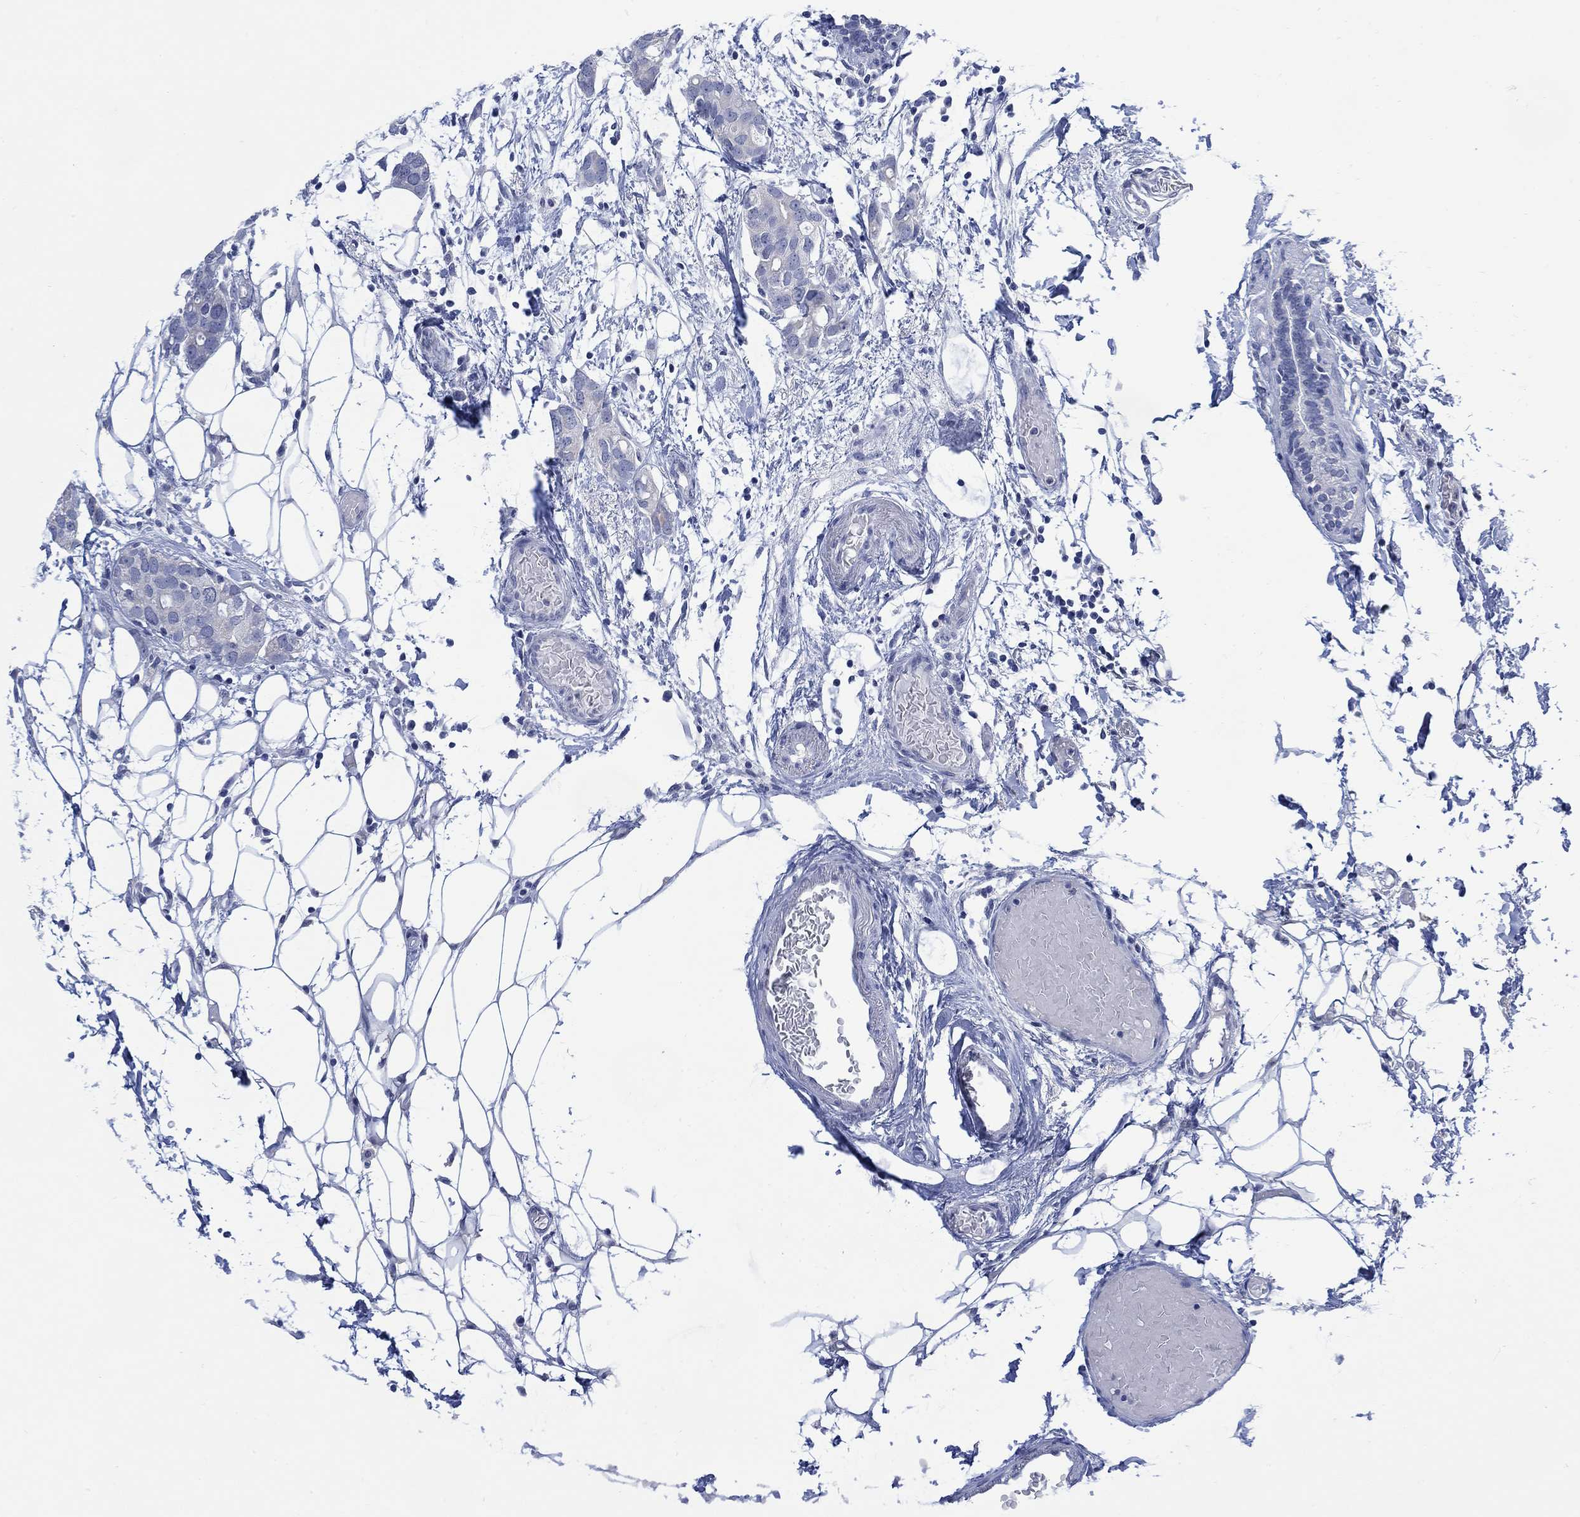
{"staining": {"intensity": "negative", "quantity": "none", "location": "none"}, "tissue": "breast cancer", "cell_type": "Tumor cells", "image_type": "cancer", "snomed": [{"axis": "morphology", "description": "Duct carcinoma"}, {"axis": "topography", "description": "Breast"}], "caption": "Human intraductal carcinoma (breast) stained for a protein using IHC displays no staining in tumor cells.", "gene": "FBP2", "patient": {"sex": "female", "age": 83}}